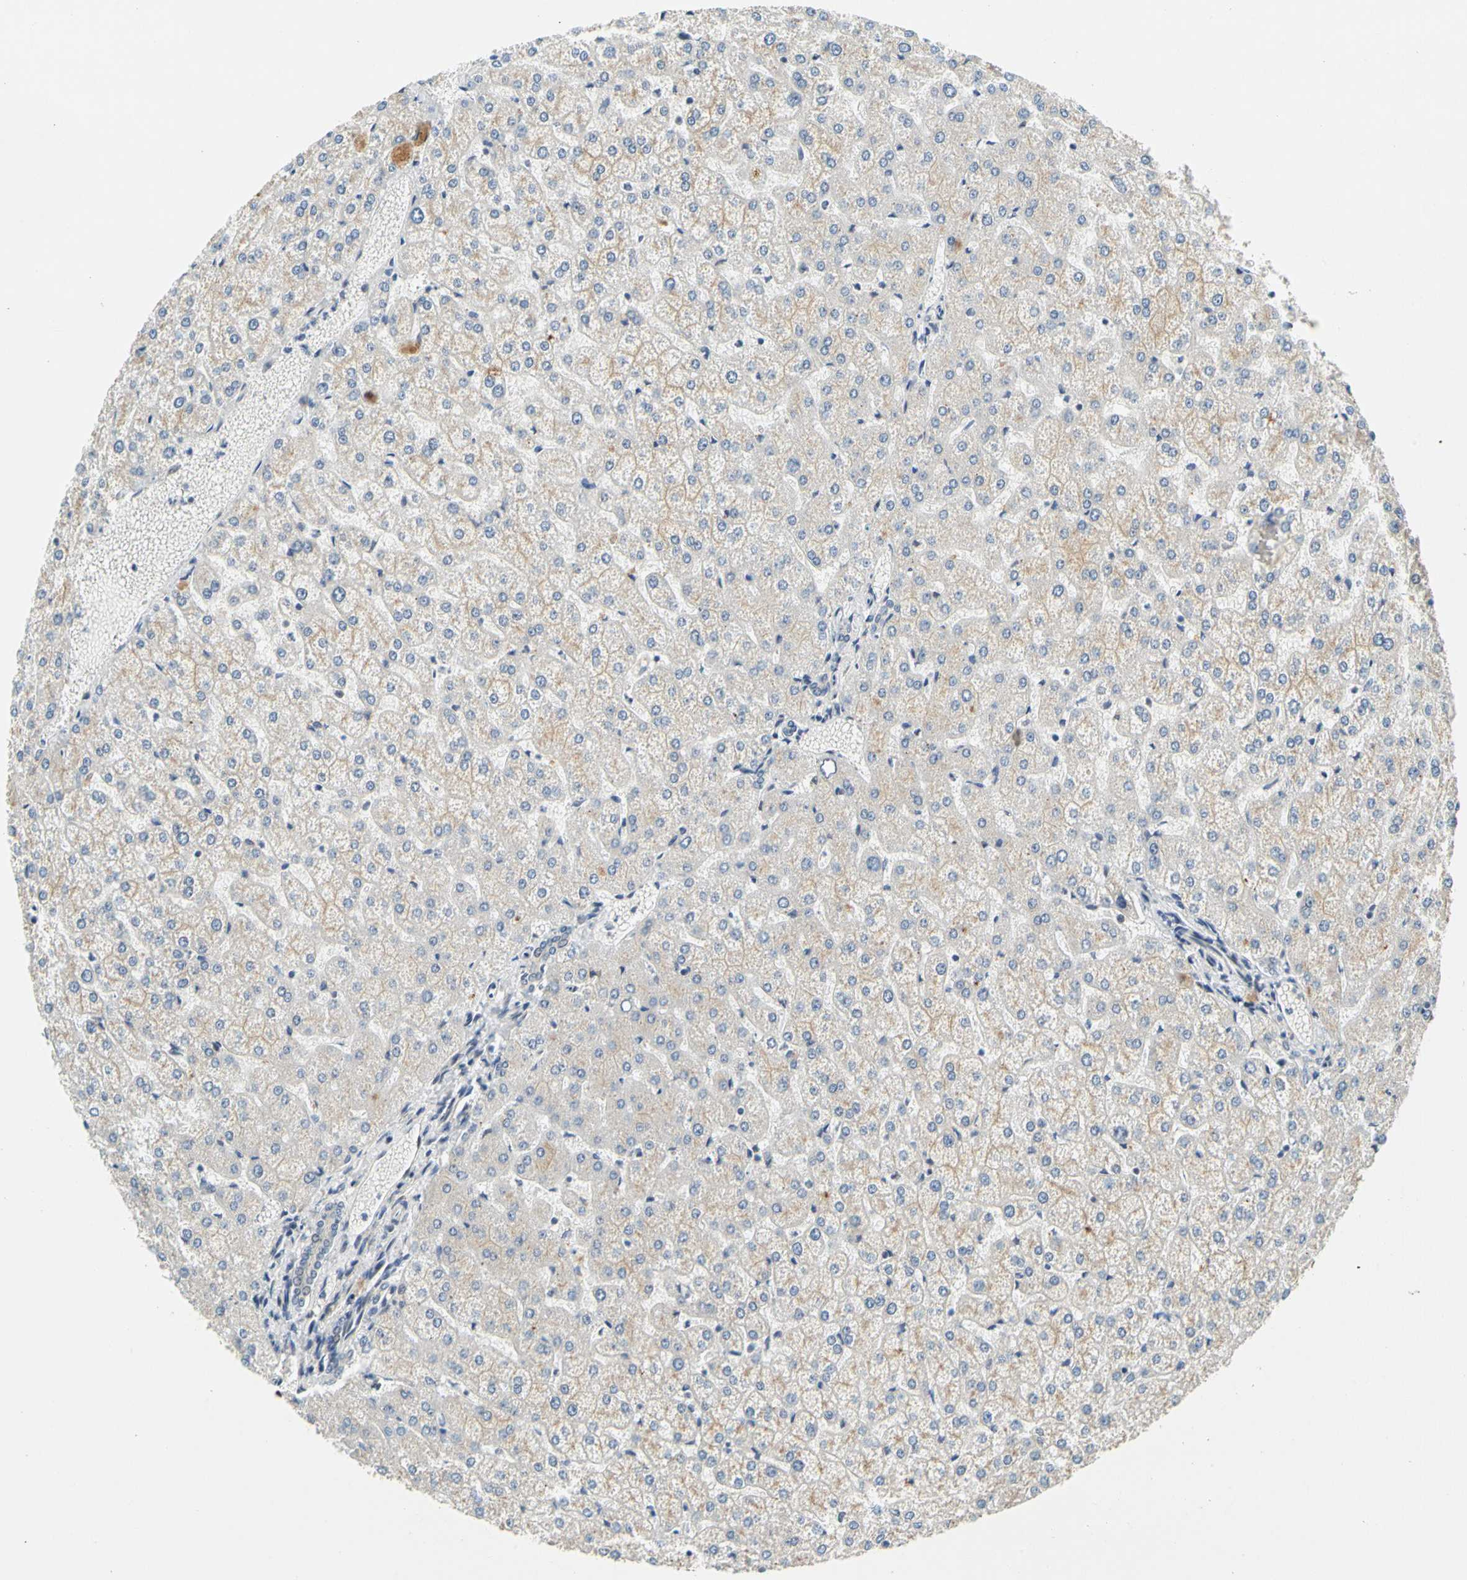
{"staining": {"intensity": "weak", "quantity": "<25%", "location": "cytoplasmic/membranous"}, "tissue": "liver", "cell_type": "Cholangiocytes", "image_type": "normal", "snomed": [{"axis": "morphology", "description": "Normal tissue, NOS"}, {"axis": "topography", "description": "Liver"}], "caption": "Cholangiocytes are negative for protein expression in benign human liver. (DAB immunohistochemistry (IHC), high magnification).", "gene": "POGZ", "patient": {"sex": "female", "age": 32}}